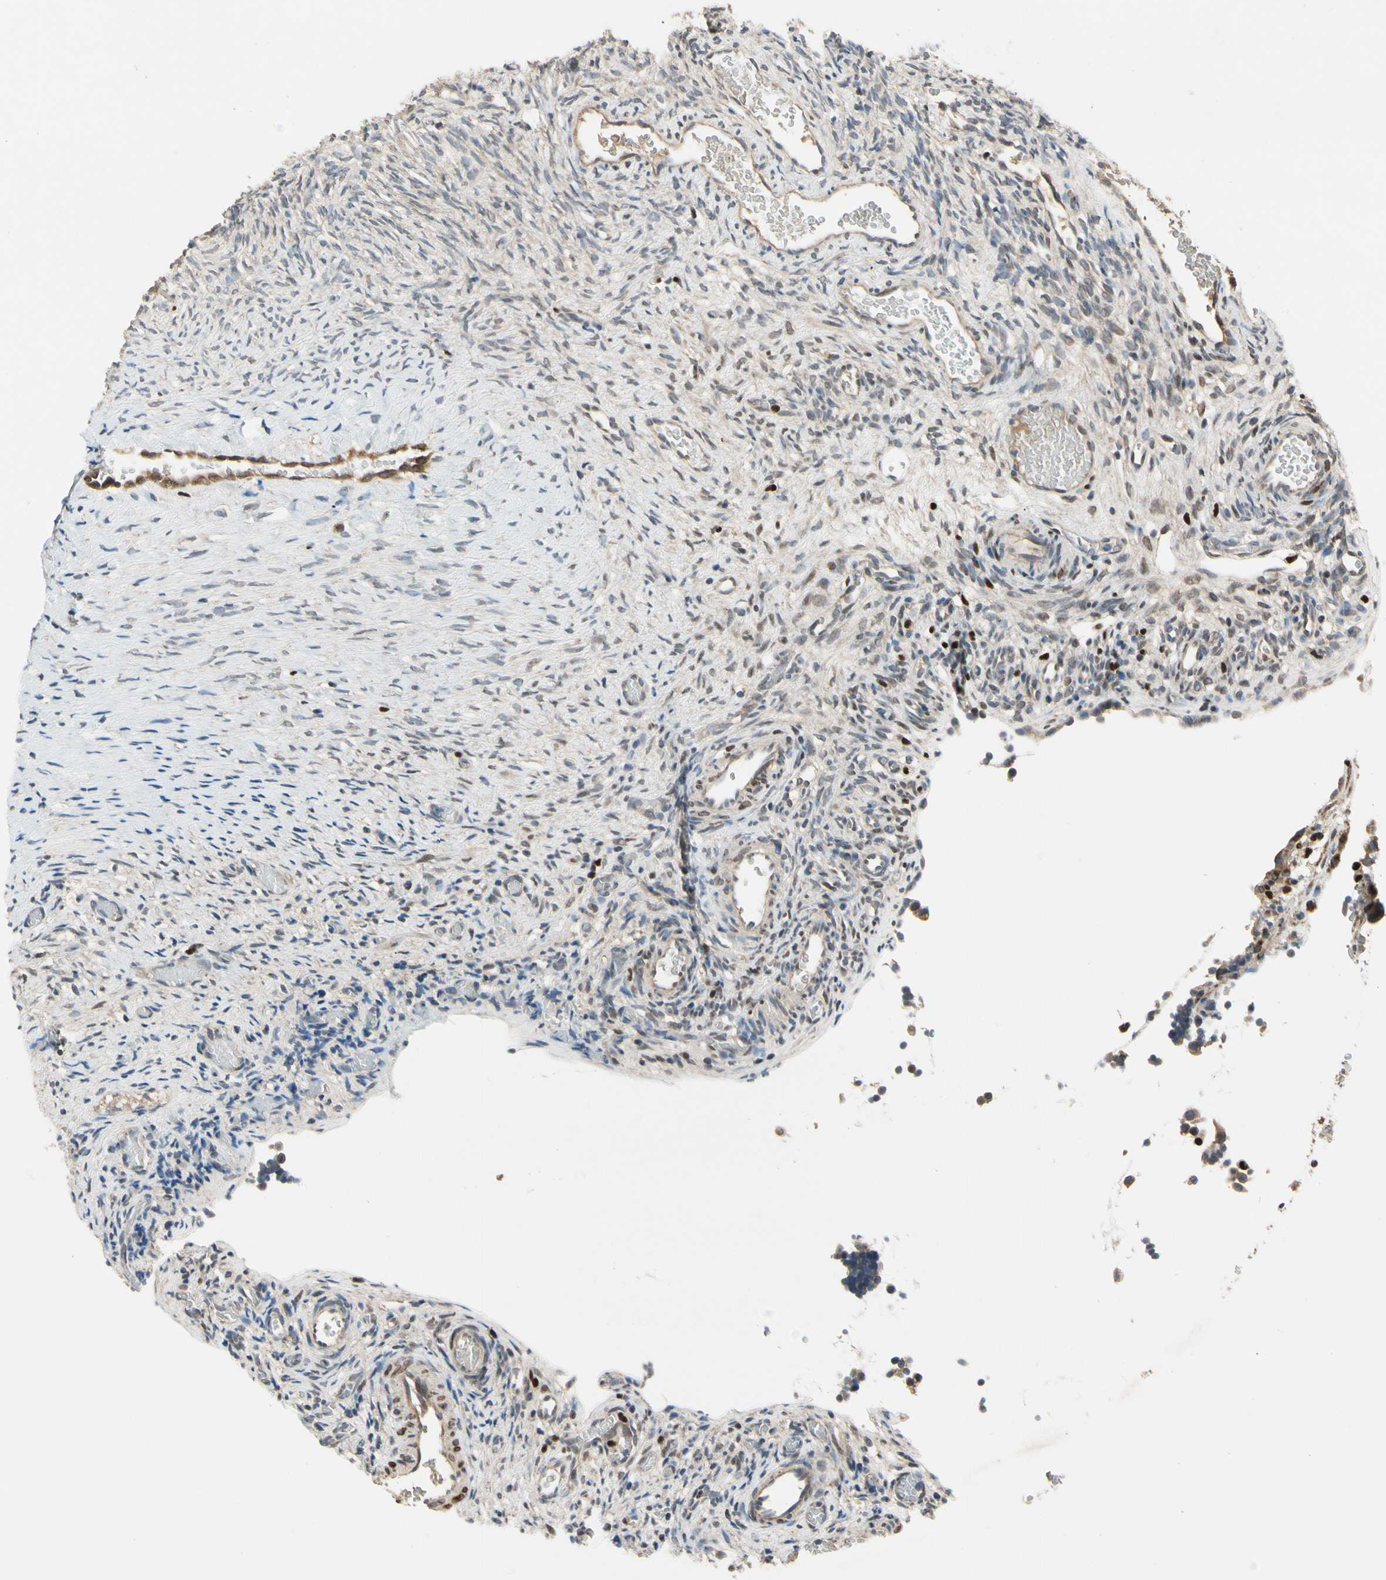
{"staining": {"intensity": "negative", "quantity": "none", "location": "none"}, "tissue": "ovary", "cell_type": "Ovarian stroma cells", "image_type": "normal", "snomed": [{"axis": "morphology", "description": "Normal tissue, NOS"}, {"axis": "topography", "description": "Ovary"}], "caption": "Photomicrograph shows no protein staining in ovarian stroma cells of benign ovary.", "gene": "CGREF1", "patient": {"sex": "female", "age": 35}}